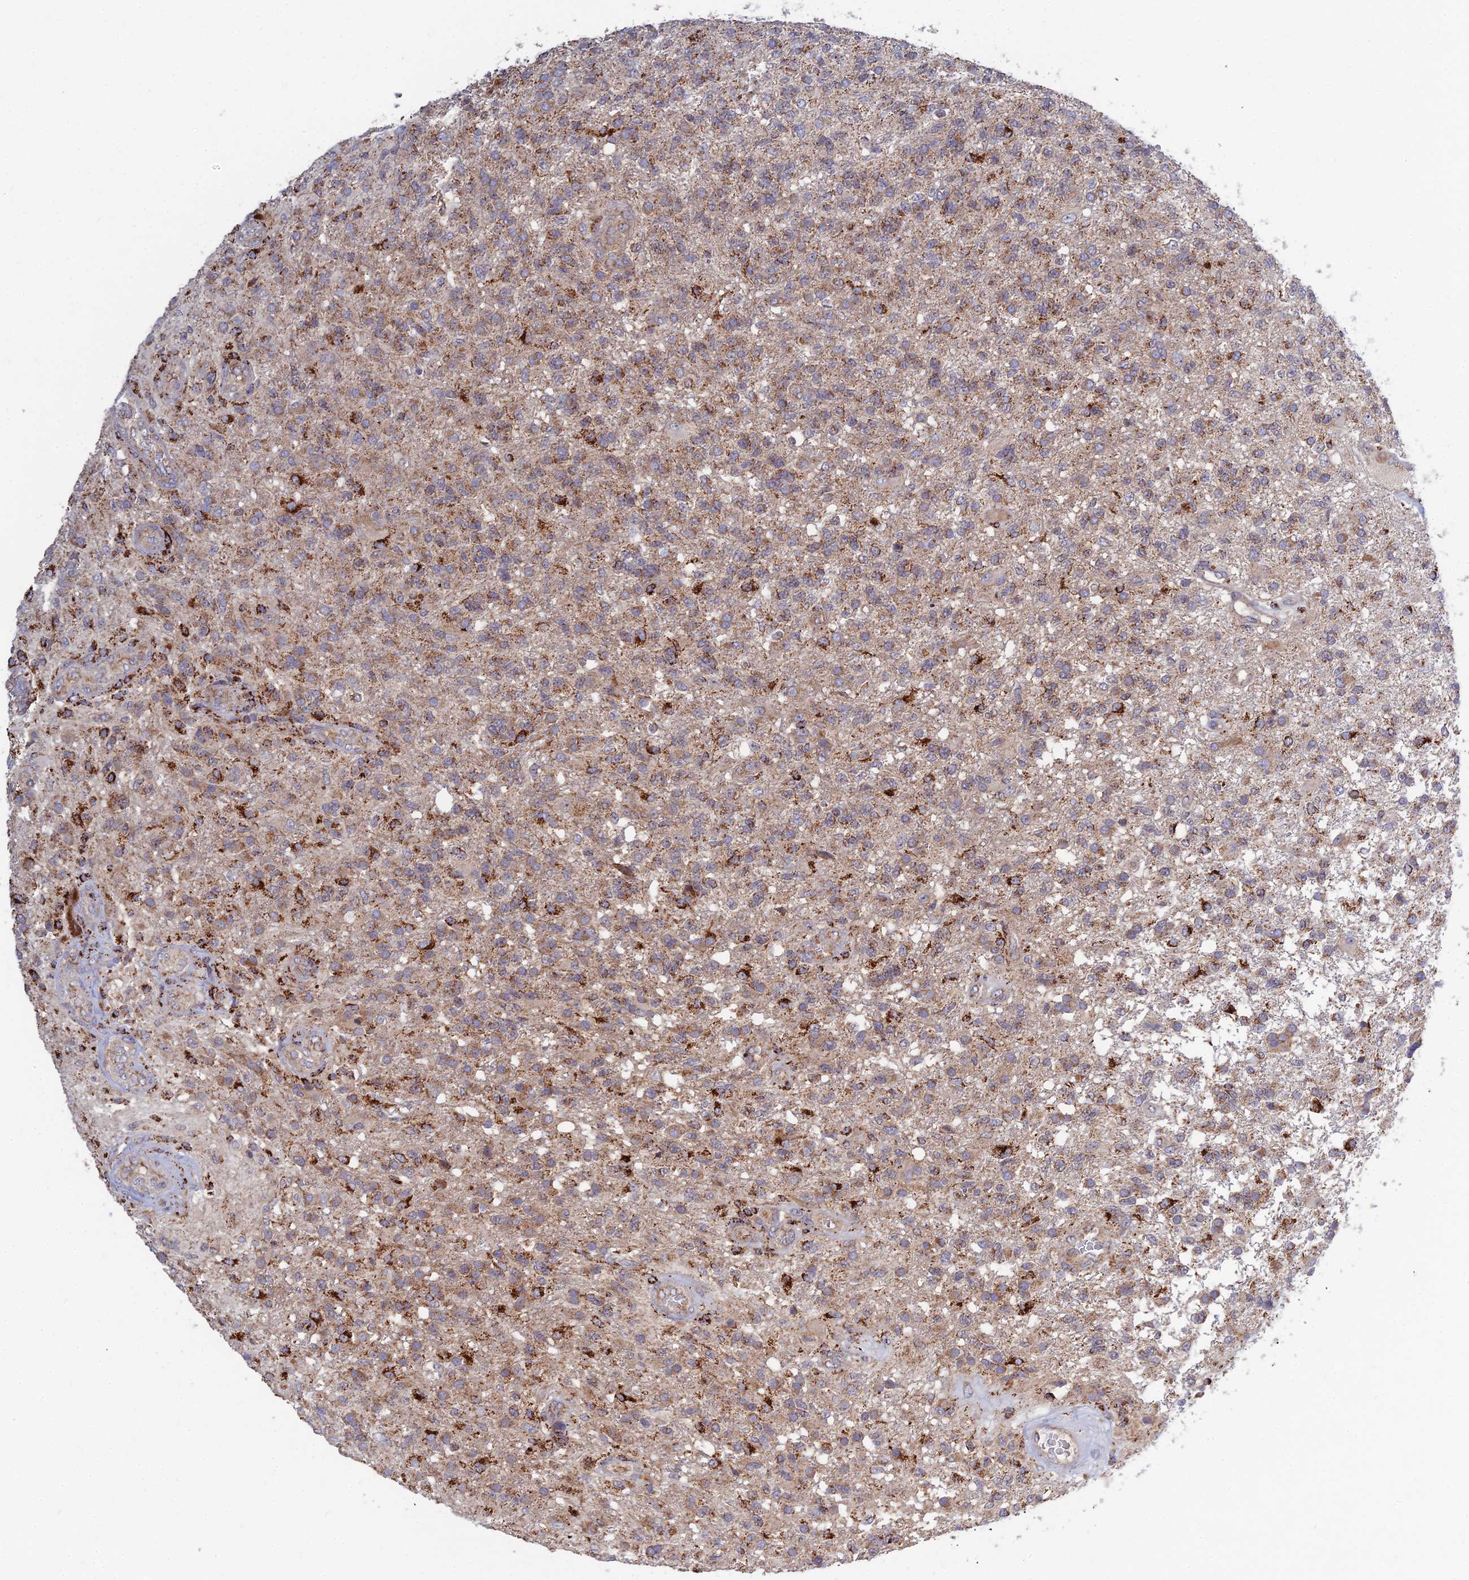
{"staining": {"intensity": "moderate", "quantity": "25%-75%", "location": "cytoplasmic/membranous"}, "tissue": "glioma", "cell_type": "Tumor cells", "image_type": "cancer", "snomed": [{"axis": "morphology", "description": "Glioma, malignant, High grade"}, {"axis": "topography", "description": "Brain"}], "caption": "A medium amount of moderate cytoplasmic/membranous expression is seen in about 25%-75% of tumor cells in high-grade glioma (malignant) tissue.", "gene": "RIC8B", "patient": {"sex": "male", "age": 56}}